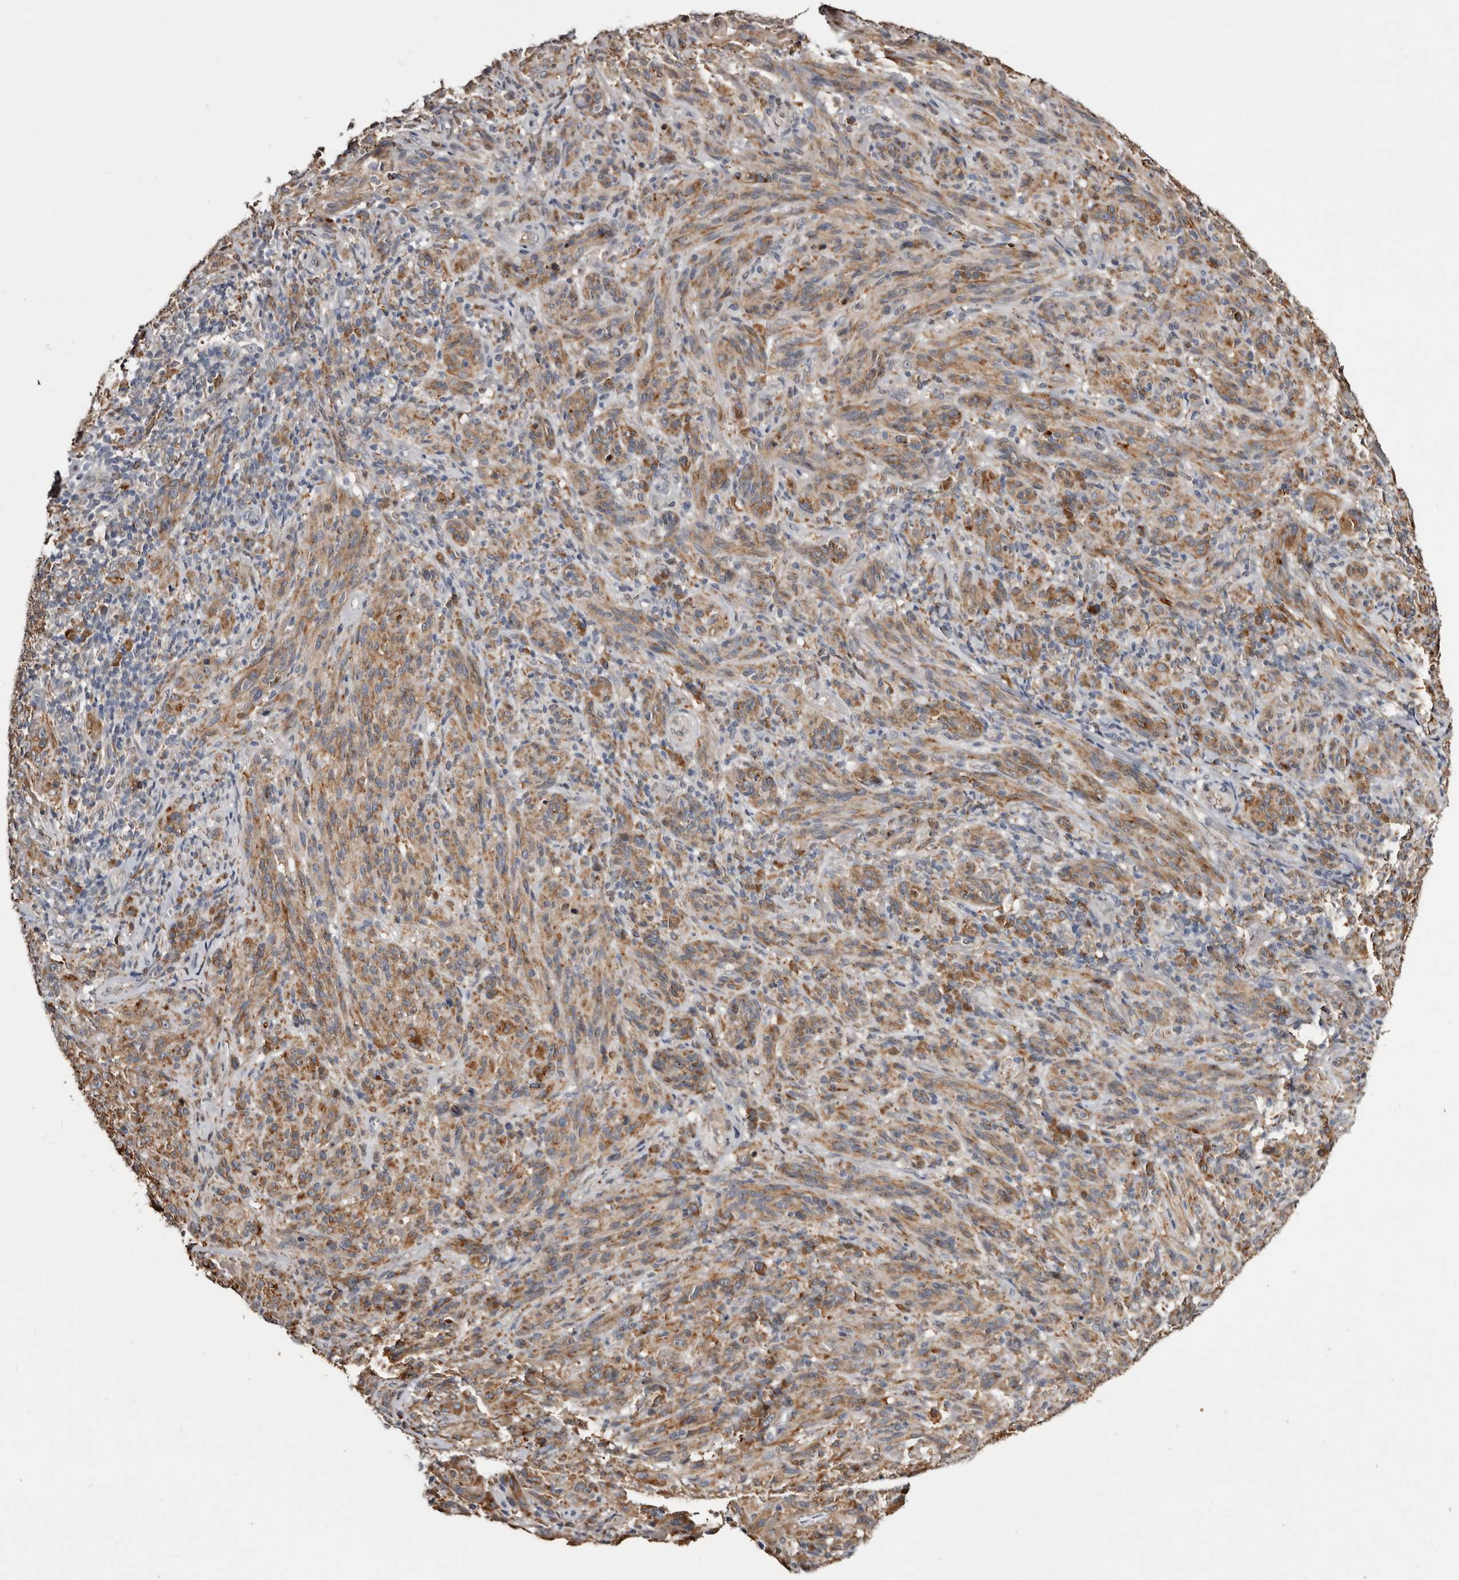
{"staining": {"intensity": "moderate", "quantity": ">75%", "location": "cytoplasmic/membranous"}, "tissue": "melanoma", "cell_type": "Tumor cells", "image_type": "cancer", "snomed": [{"axis": "morphology", "description": "Malignant melanoma, NOS"}, {"axis": "topography", "description": "Skin of head"}], "caption": "Melanoma tissue displays moderate cytoplasmic/membranous expression in about >75% of tumor cells", "gene": "INKA2", "patient": {"sex": "male", "age": 96}}